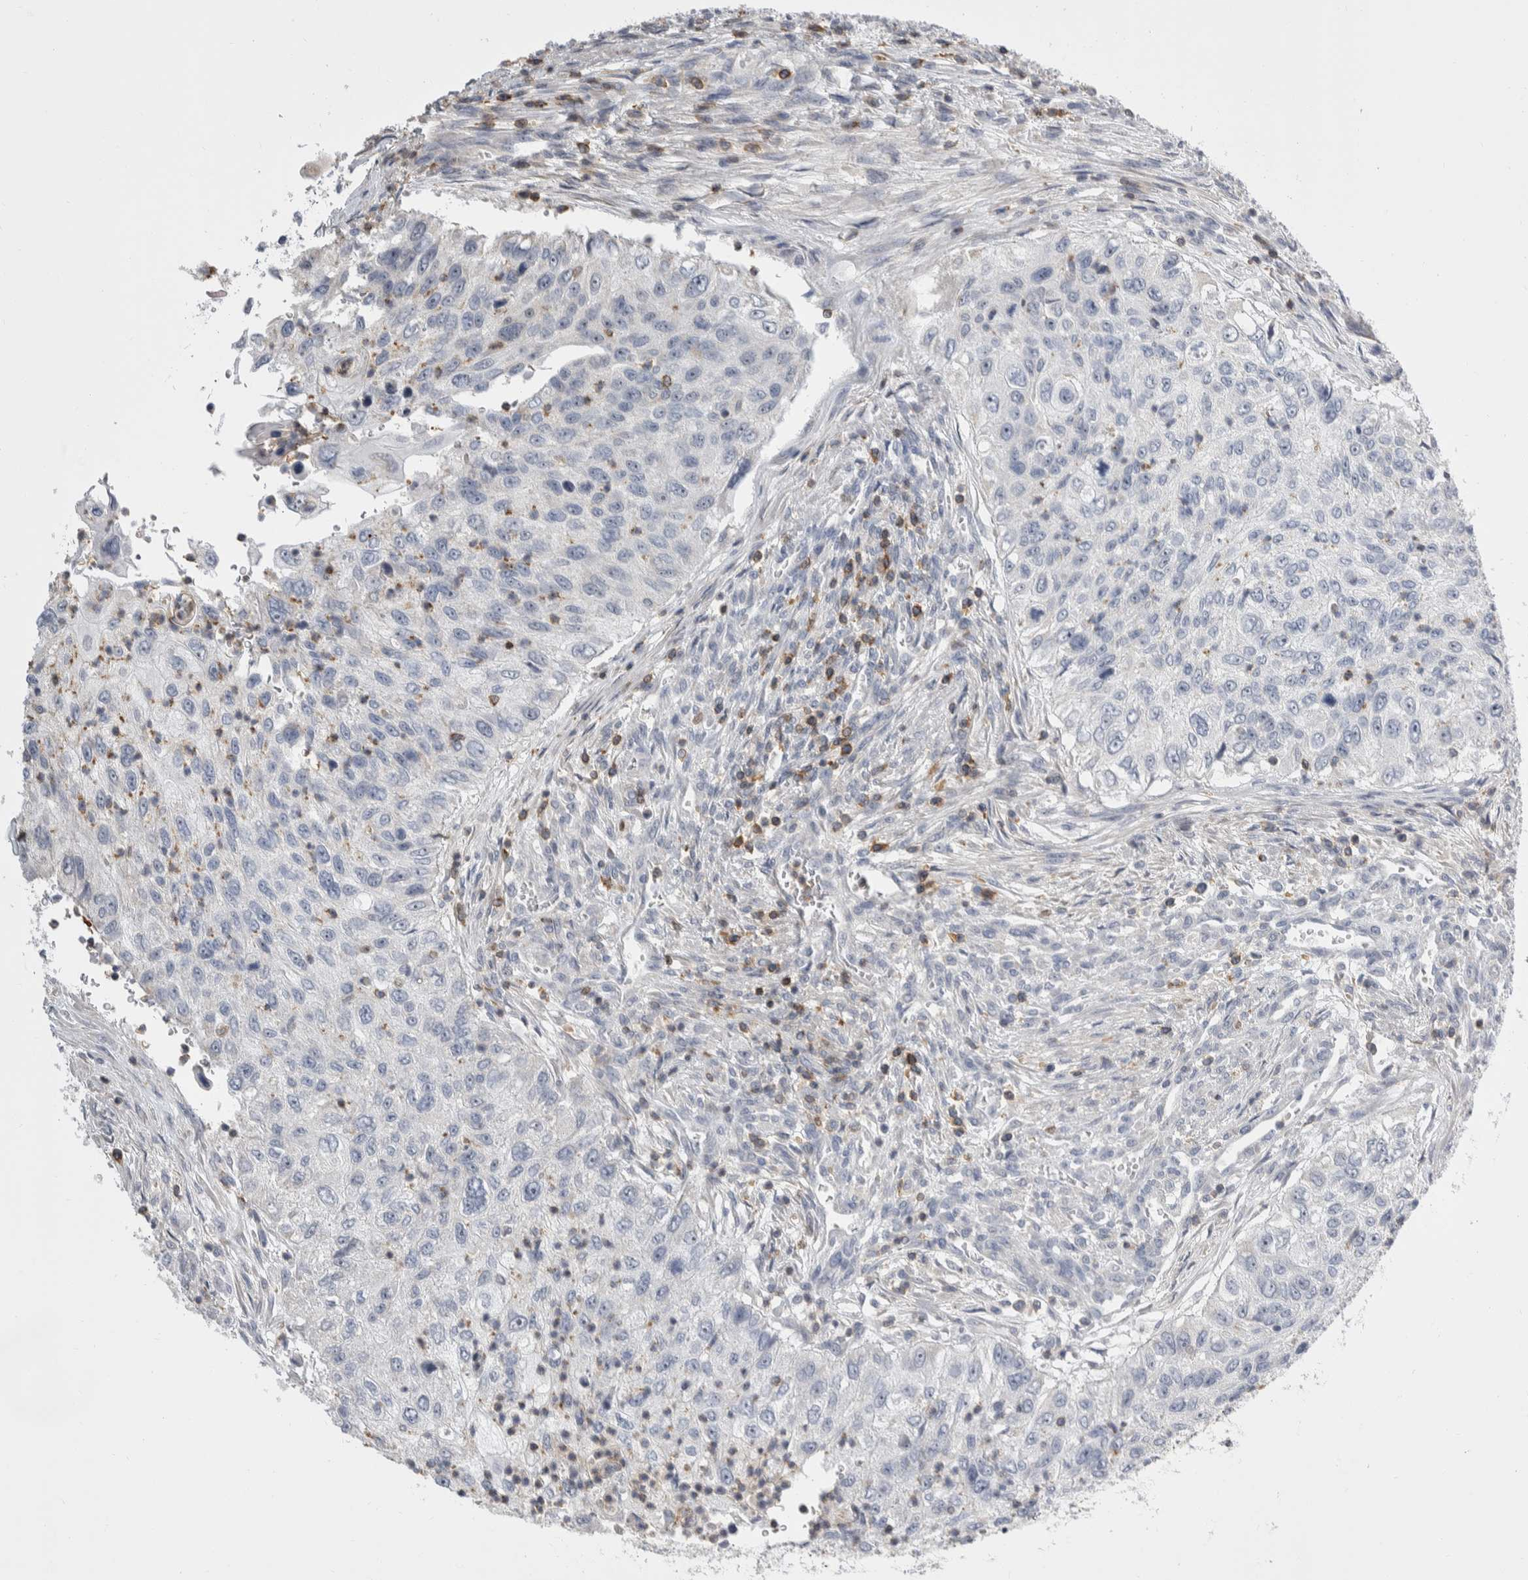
{"staining": {"intensity": "negative", "quantity": "none", "location": "none"}, "tissue": "urothelial cancer", "cell_type": "Tumor cells", "image_type": "cancer", "snomed": [{"axis": "morphology", "description": "Urothelial carcinoma, High grade"}, {"axis": "topography", "description": "Urinary bladder"}], "caption": "High-grade urothelial carcinoma was stained to show a protein in brown. There is no significant positivity in tumor cells.", "gene": "CEP295NL", "patient": {"sex": "female", "age": 60}}